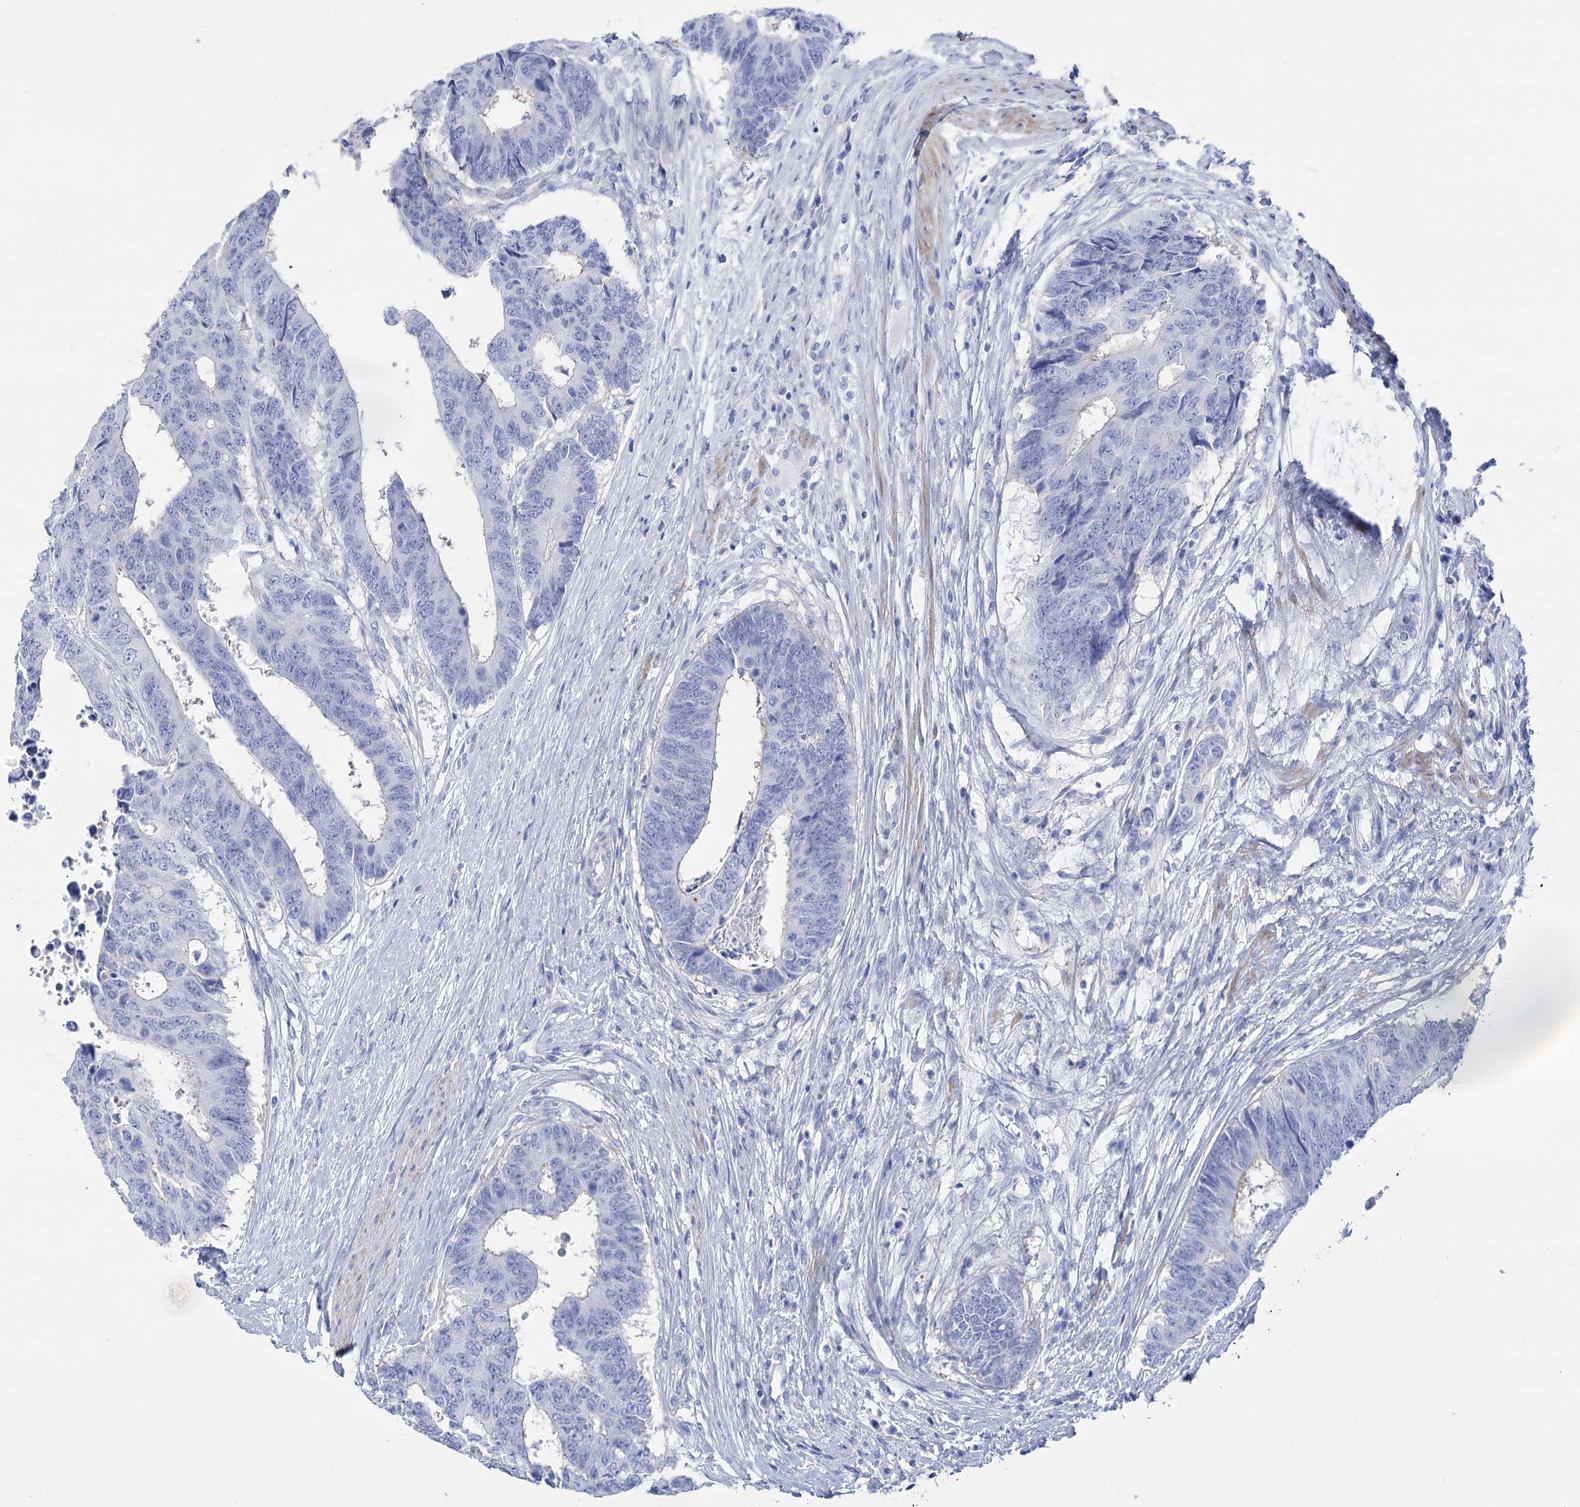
{"staining": {"intensity": "negative", "quantity": "none", "location": "none"}, "tissue": "colorectal cancer", "cell_type": "Tumor cells", "image_type": "cancer", "snomed": [{"axis": "morphology", "description": "Adenocarcinoma, NOS"}, {"axis": "topography", "description": "Rectum"}], "caption": "A photomicrograph of colorectal cancer (adenocarcinoma) stained for a protein exhibits no brown staining in tumor cells.", "gene": "PCDHA1", "patient": {"sex": "male", "age": 84}}